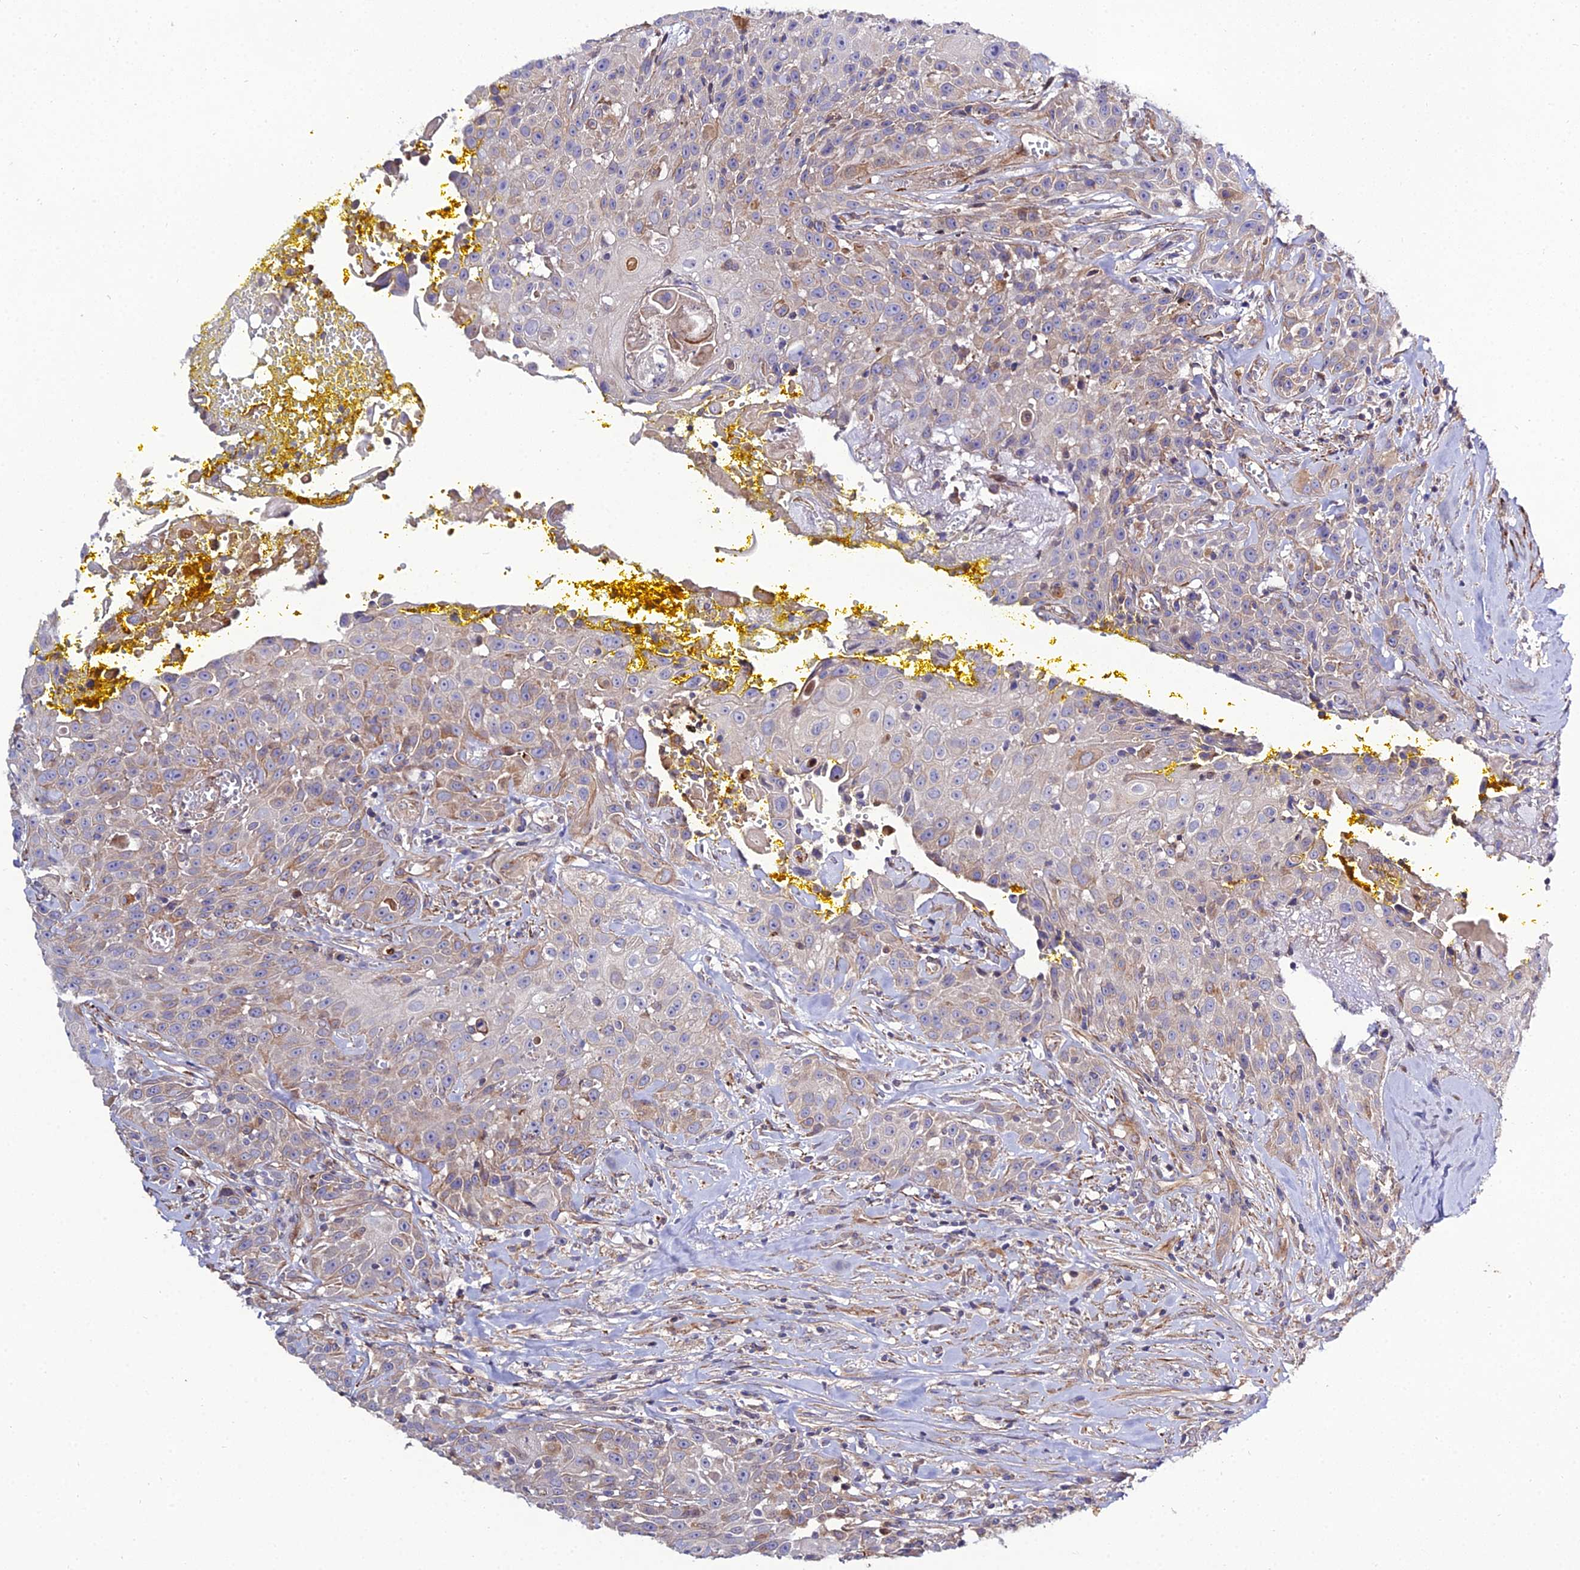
{"staining": {"intensity": "weak", "quantity": "<25%", "location": "cytoplasmic/membranous"}, "tissue": "head and neck cancer", "cell_type": "Tumor cells", "image_type": "cancer", "snomed": [{"axis": "morphology", "description": "Squamous cell carcinoma, NOS"}, {"axis": "topography", "description": "Oral tissue"}, {"axis": "topography", "description": "Head-Neck"}], "caption": "Image shows no significant protein staining in tumor cells of head and neck cancer.", "gene": "ARL6IP1", "patient": {"sex": "female", "age": 82}}